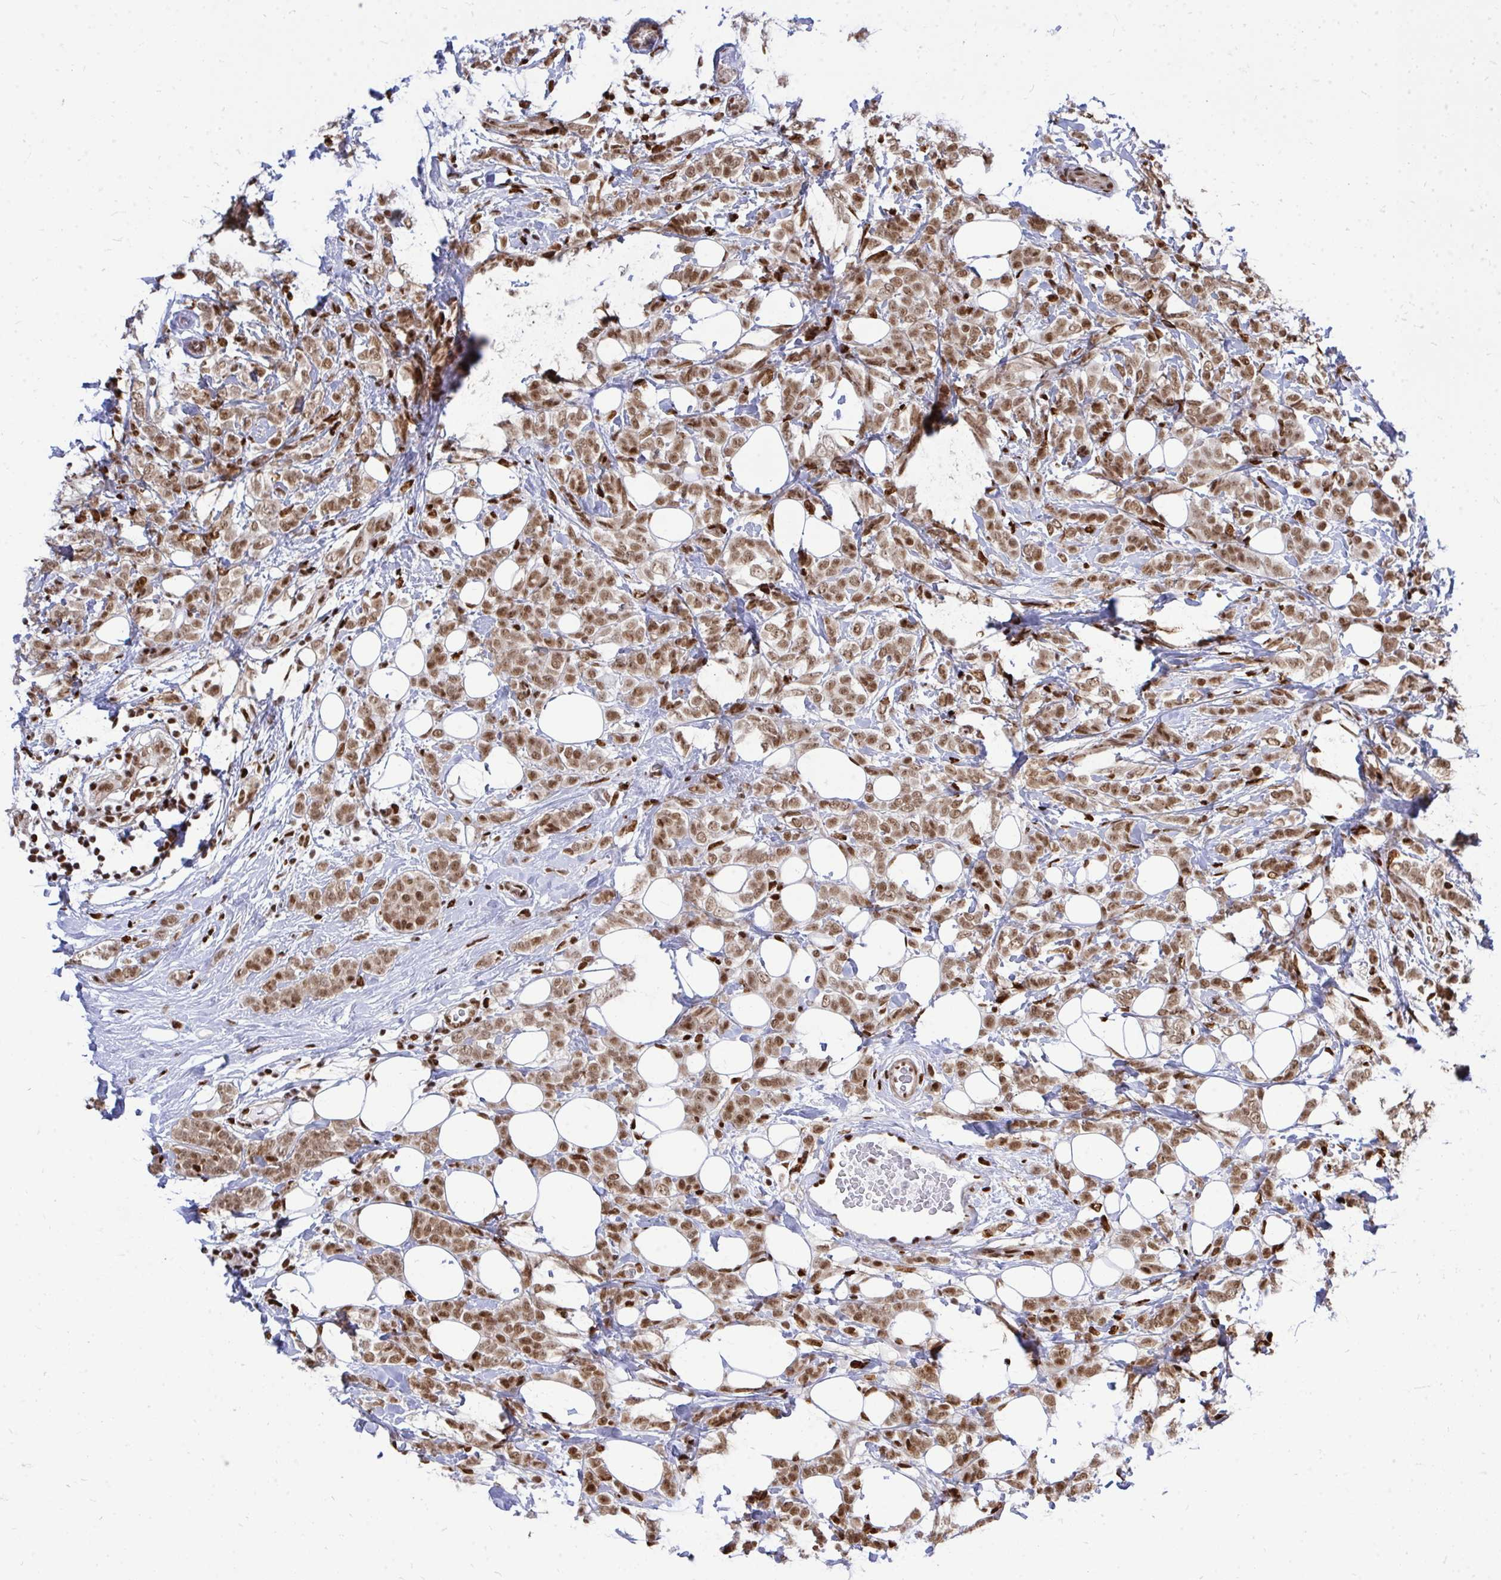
{"staining": {"intensity": "moderate", "quantity": ">75%", "location": "nuclear"}, "tissue": "breast cancer", "cell_type": "Tumor cells", "image_type": "cancer", "snomed": [{"axis": "morphology", "description": "Lobular carcinoma"}, {"axis": "topography", "description": "Breast"}], "caption": "High-magnification brightfield microscopy of breast cancer (lobular carcinoma) stained with DAB (brown) and counterstained with hematoxylin (blue). tumor cells exhibit moderate nuclear positivity is identified in approximately>75% of cells.", "gene": "TBL1Y", "patient": {"sex": "female", "age": 49}}